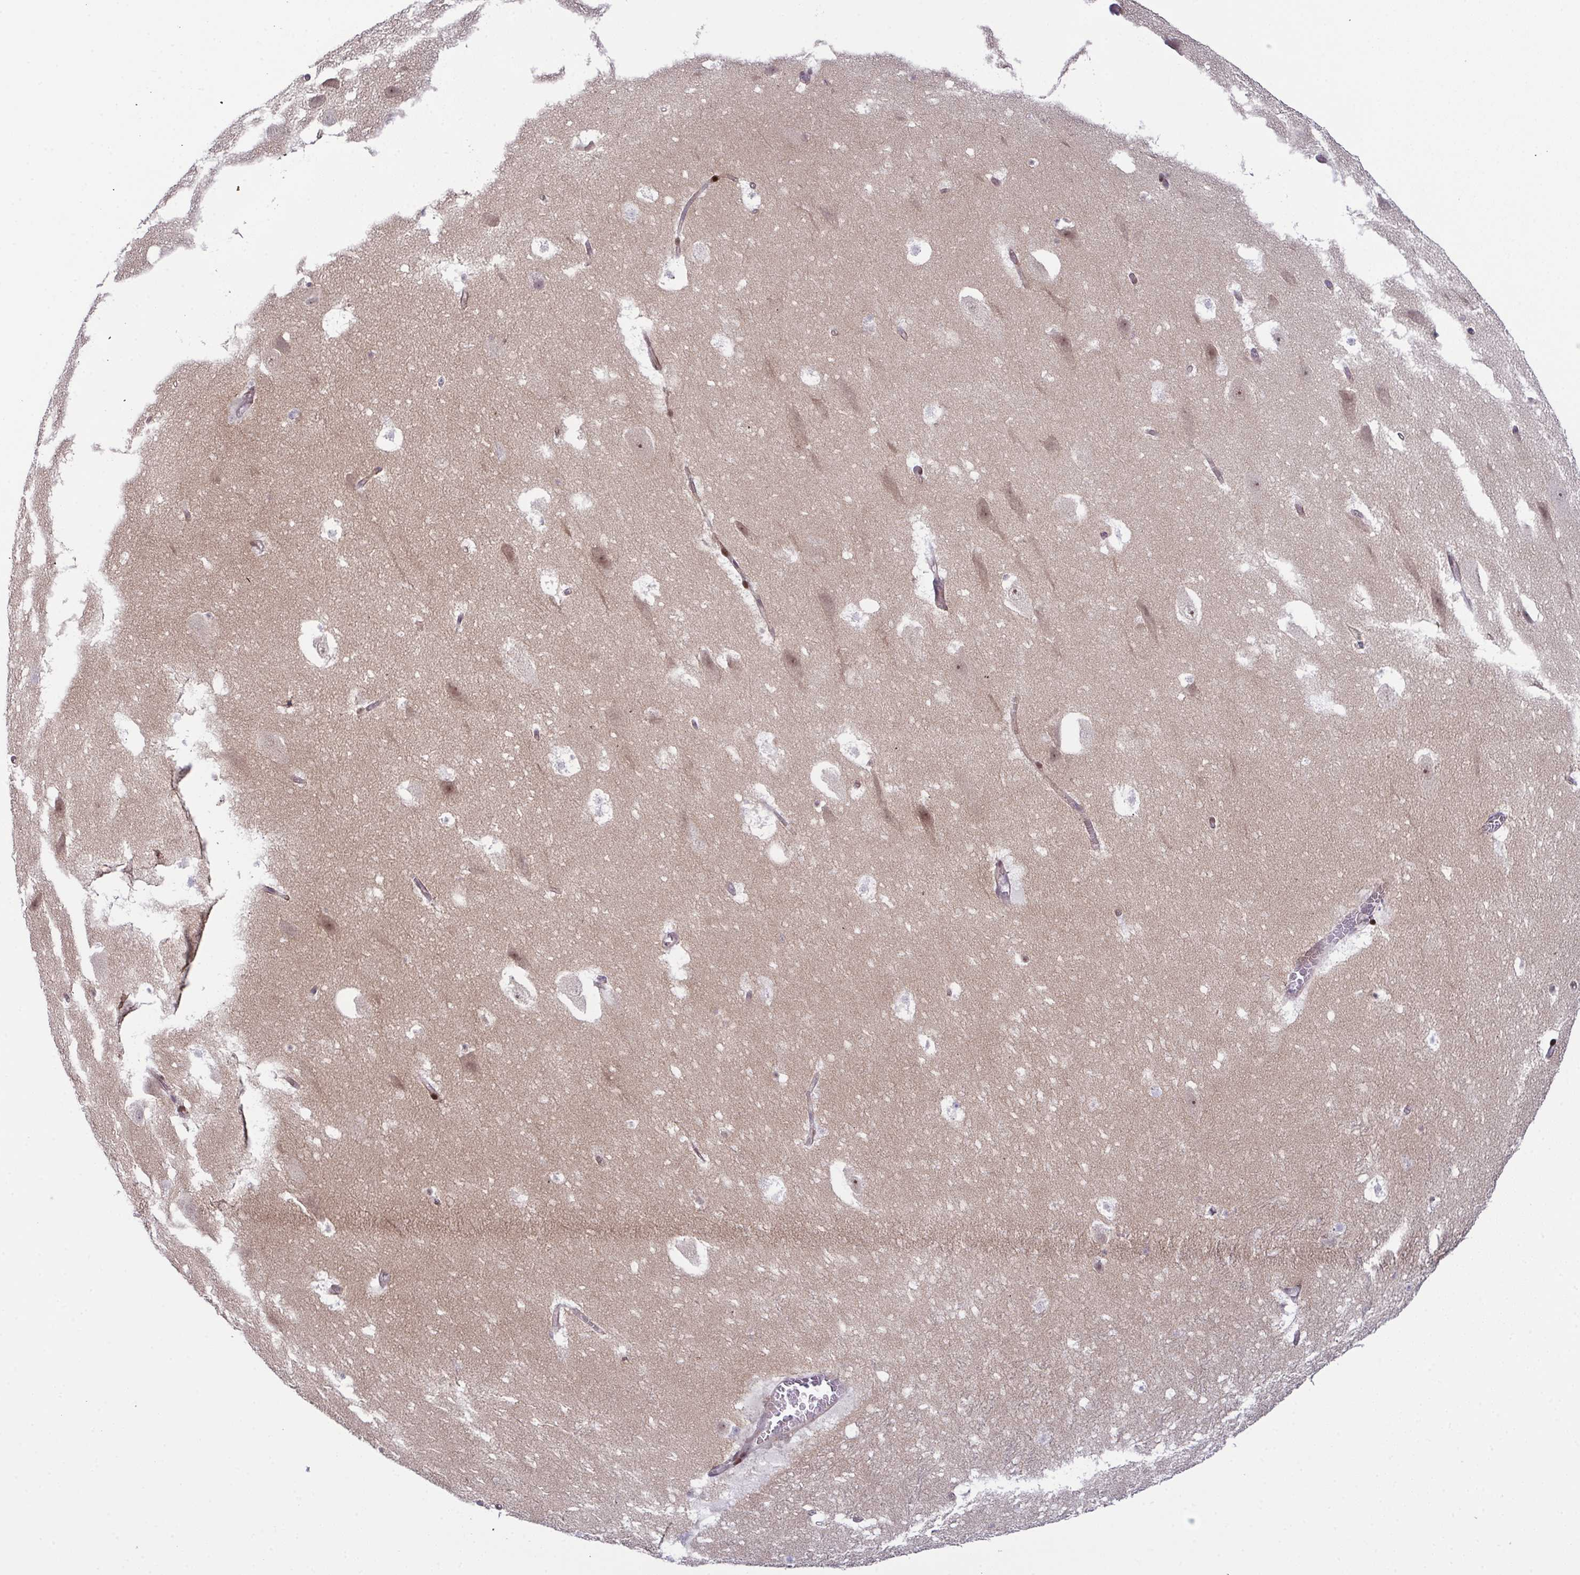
{"staining": {"intensity": "negative", "quantity": "none", "location": "none"}, "tissue": "hippocampus", "cell_type": "Glial cells", "image_type": "normal", "snomed": [{"axis": "morphology", "description": "Normal tissue, NOS"}, {"axis": "topography", "description": "Hippocampus"}], "caption": "There is no significant expression in glial cells of hippocampus. The staining is performed using DAB brown chromogen with nuclei counter-stained in using hematoxylin.", "gene": "DNAJB1", "patient": {"sex": "female", "age": 42}}